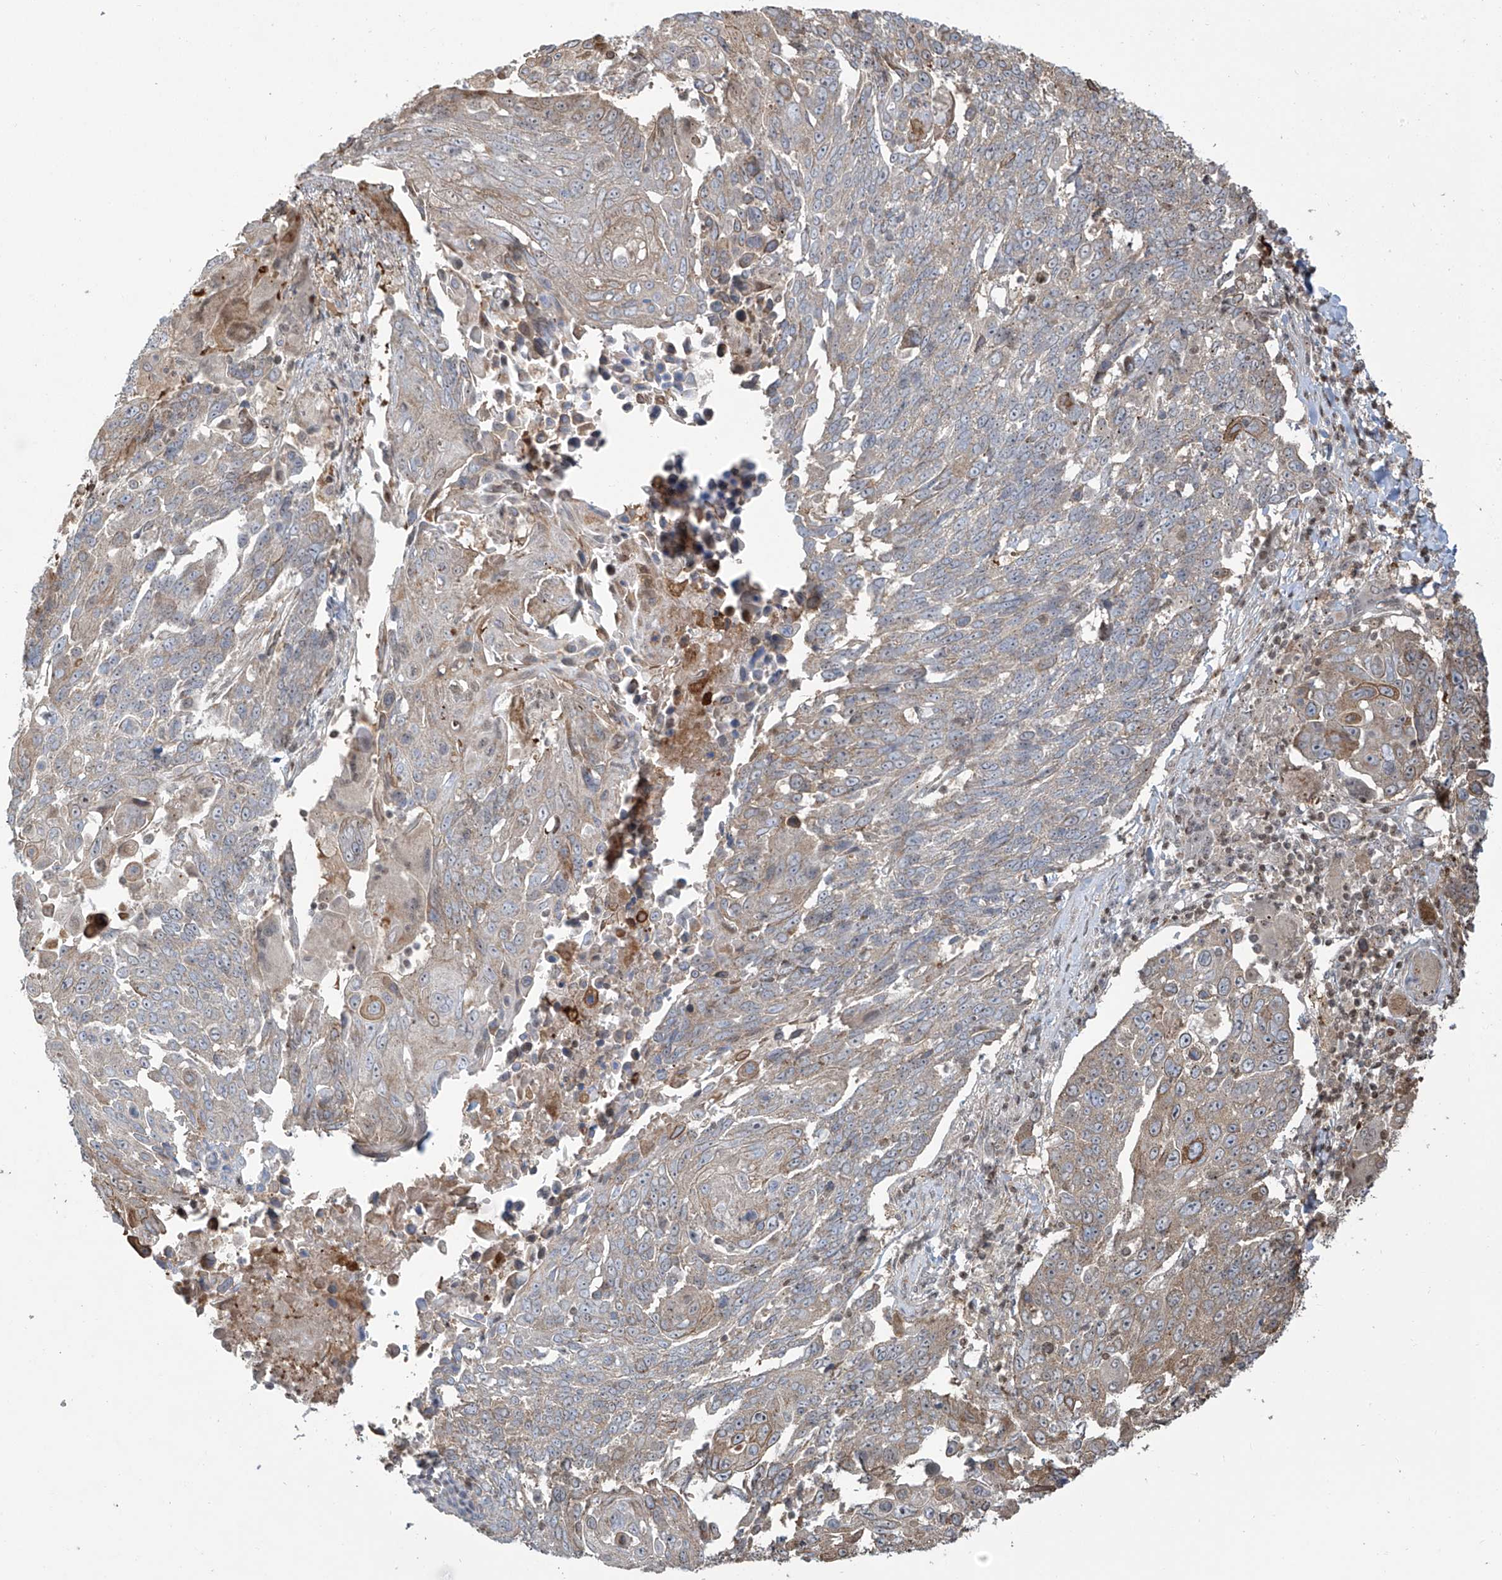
{"staining": {"intensity": "moderate", "quantity": "<25%", "location": "cytoplasmic/membranous"}, "tissue": "lung cancer", "cell_type": "Tumor cells", "image_type": "cancer", "snomed": [{"axis": "morphology", "description": "Squamous cell carcinoma, NOS"}, {"axis": "topography", "description": "Lung"}], "caption": "Immunohistochemistry (IHC) of human lung squamous cell carcinoma exhibits low levels of moderate cytoplasmic/membranous staining in approximately <25% of tumor cells.", "gene": "VMP1", "patient": {"sex": "male", "age": 66}}